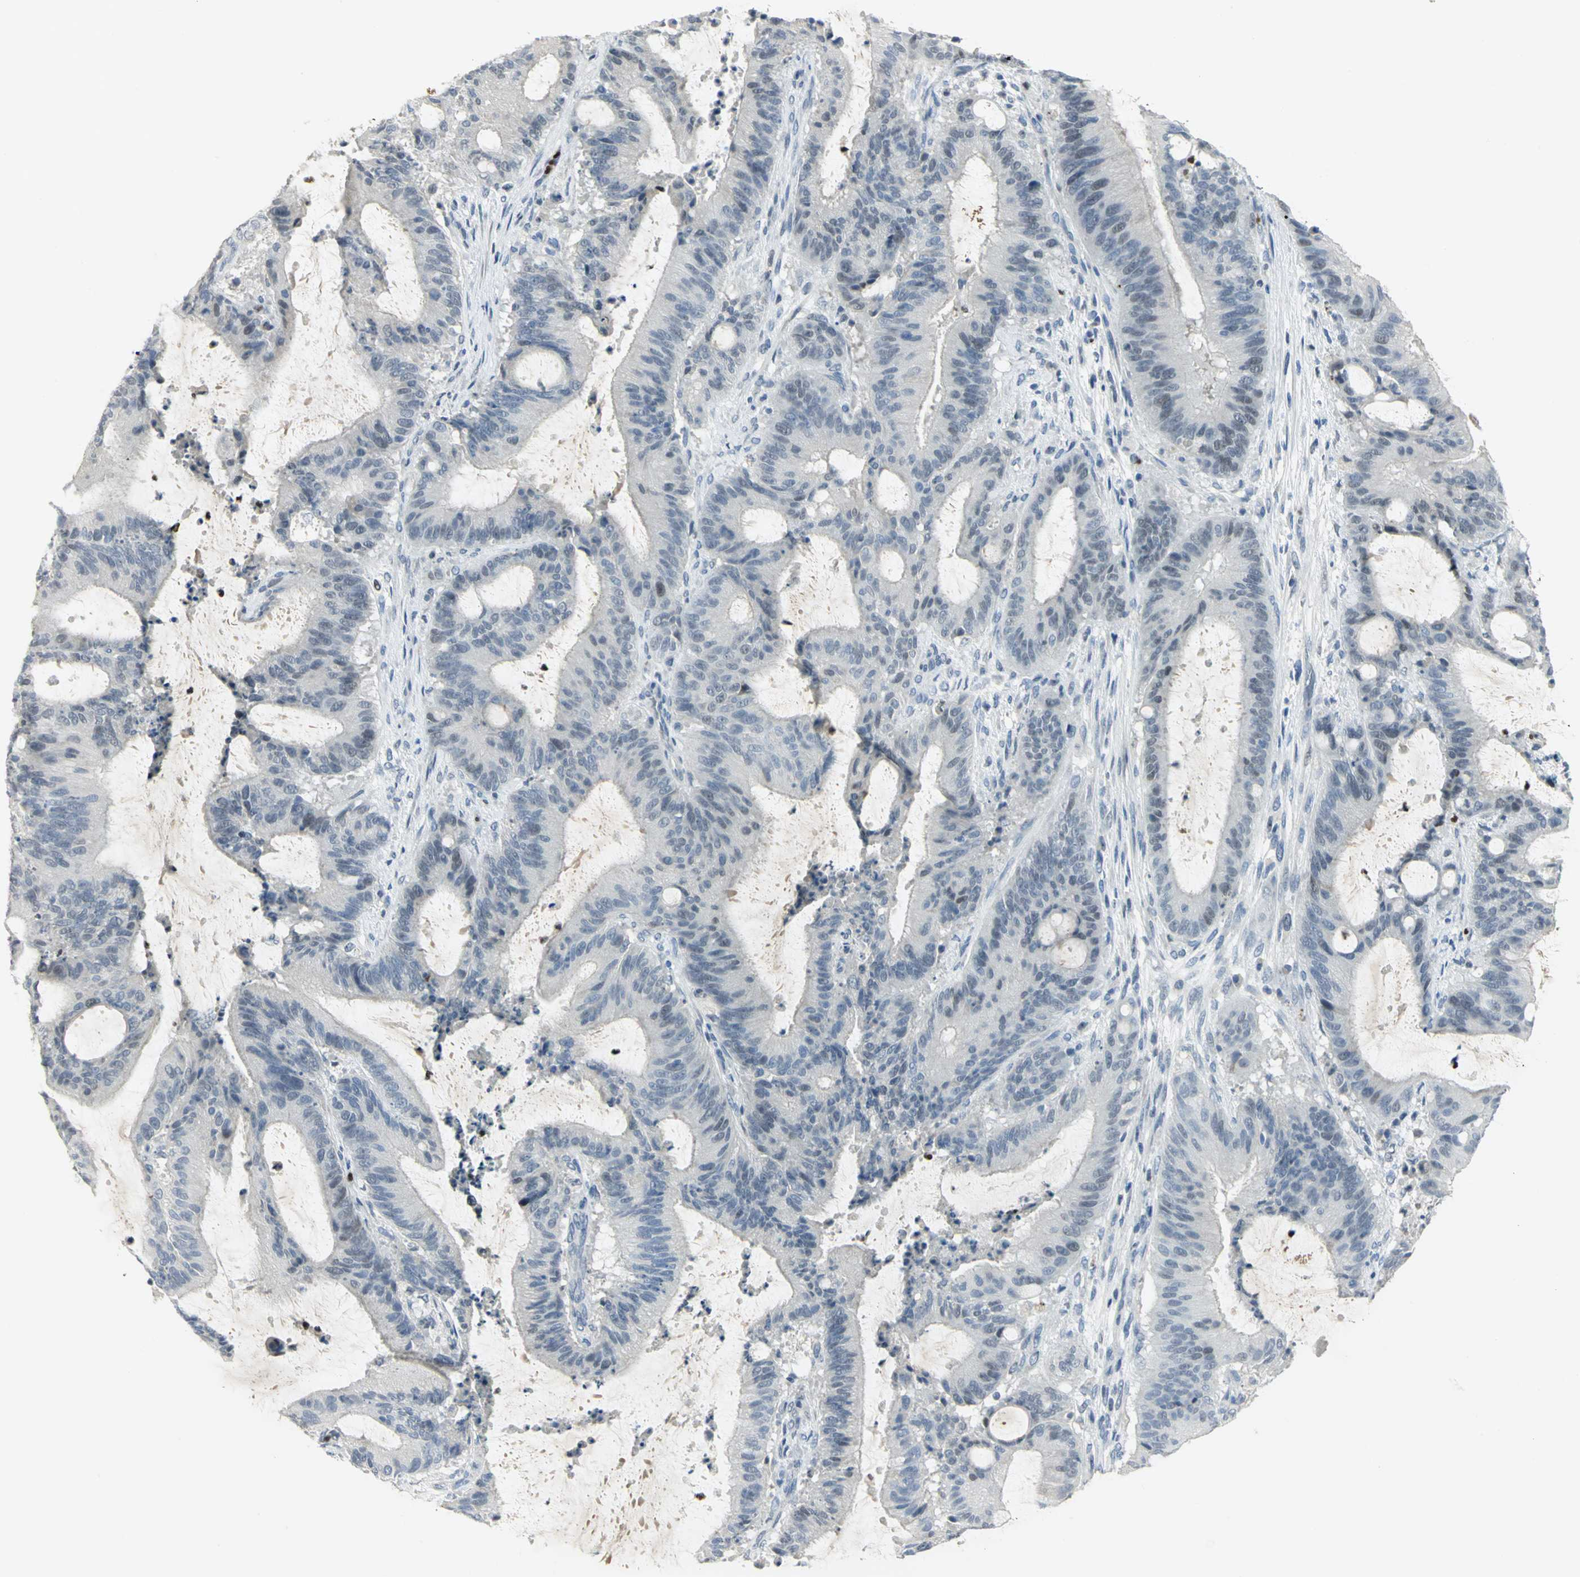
{"staining": {"intensity": "negative", "quantity": "none", "location": "none"}, "tissue": "liver cancer", "cell_type": "Tumor cells", "image_type": "cancer", "snomed": [{"axis": "morphology", "description": "Cholangiocarcinoma"}, {"axis": "topography", "description": "Liver"}], "caption": "Immunohistochemistry photomicrograph of neoplastic tissue: liver cancer stained with DAB exhibits no significant protein expression in tumor cells.", "gene": "BCL6", "patient": {"sex": "female", "age": 73}}